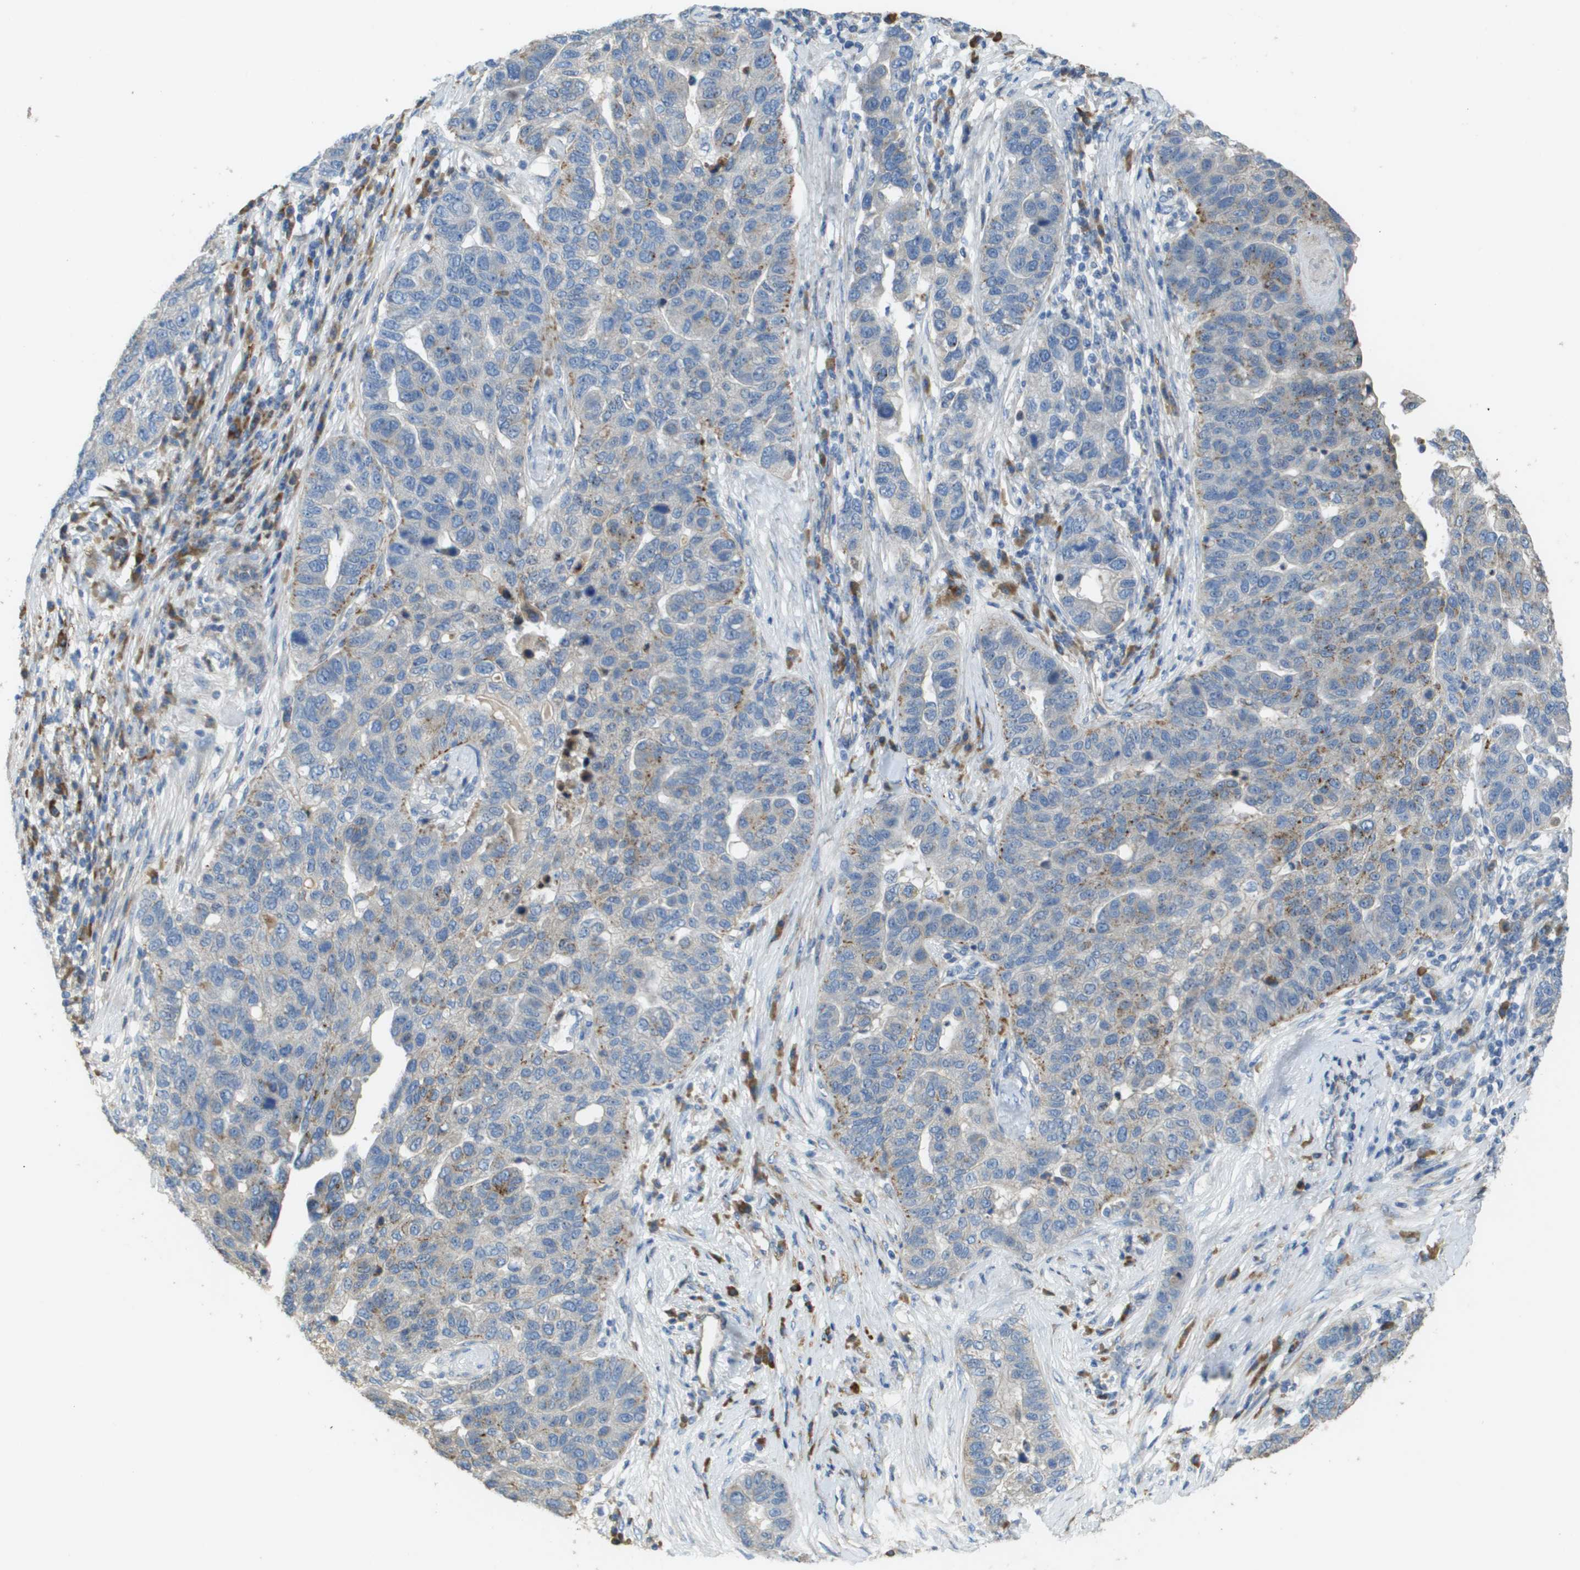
{"staining": {"intensity": "weak", "quantity": "<25%", "location": "cytoplasmic/membranous"}, "tissue": "pancreatic cancer", "cell_type": "Tumor cells", "image_type": "cancer", "snomed": [{"axis": "morphology", "description": "Adenocarcinoma, NOS"}, {"axis": "topography", "description": "Pancreas"}], "caption": "The histopathology image demonstrates no staining of tumor cells in pancreatic cancer.", "gene": "CASP10", "patient": {"sex": "female", "age": 61}}